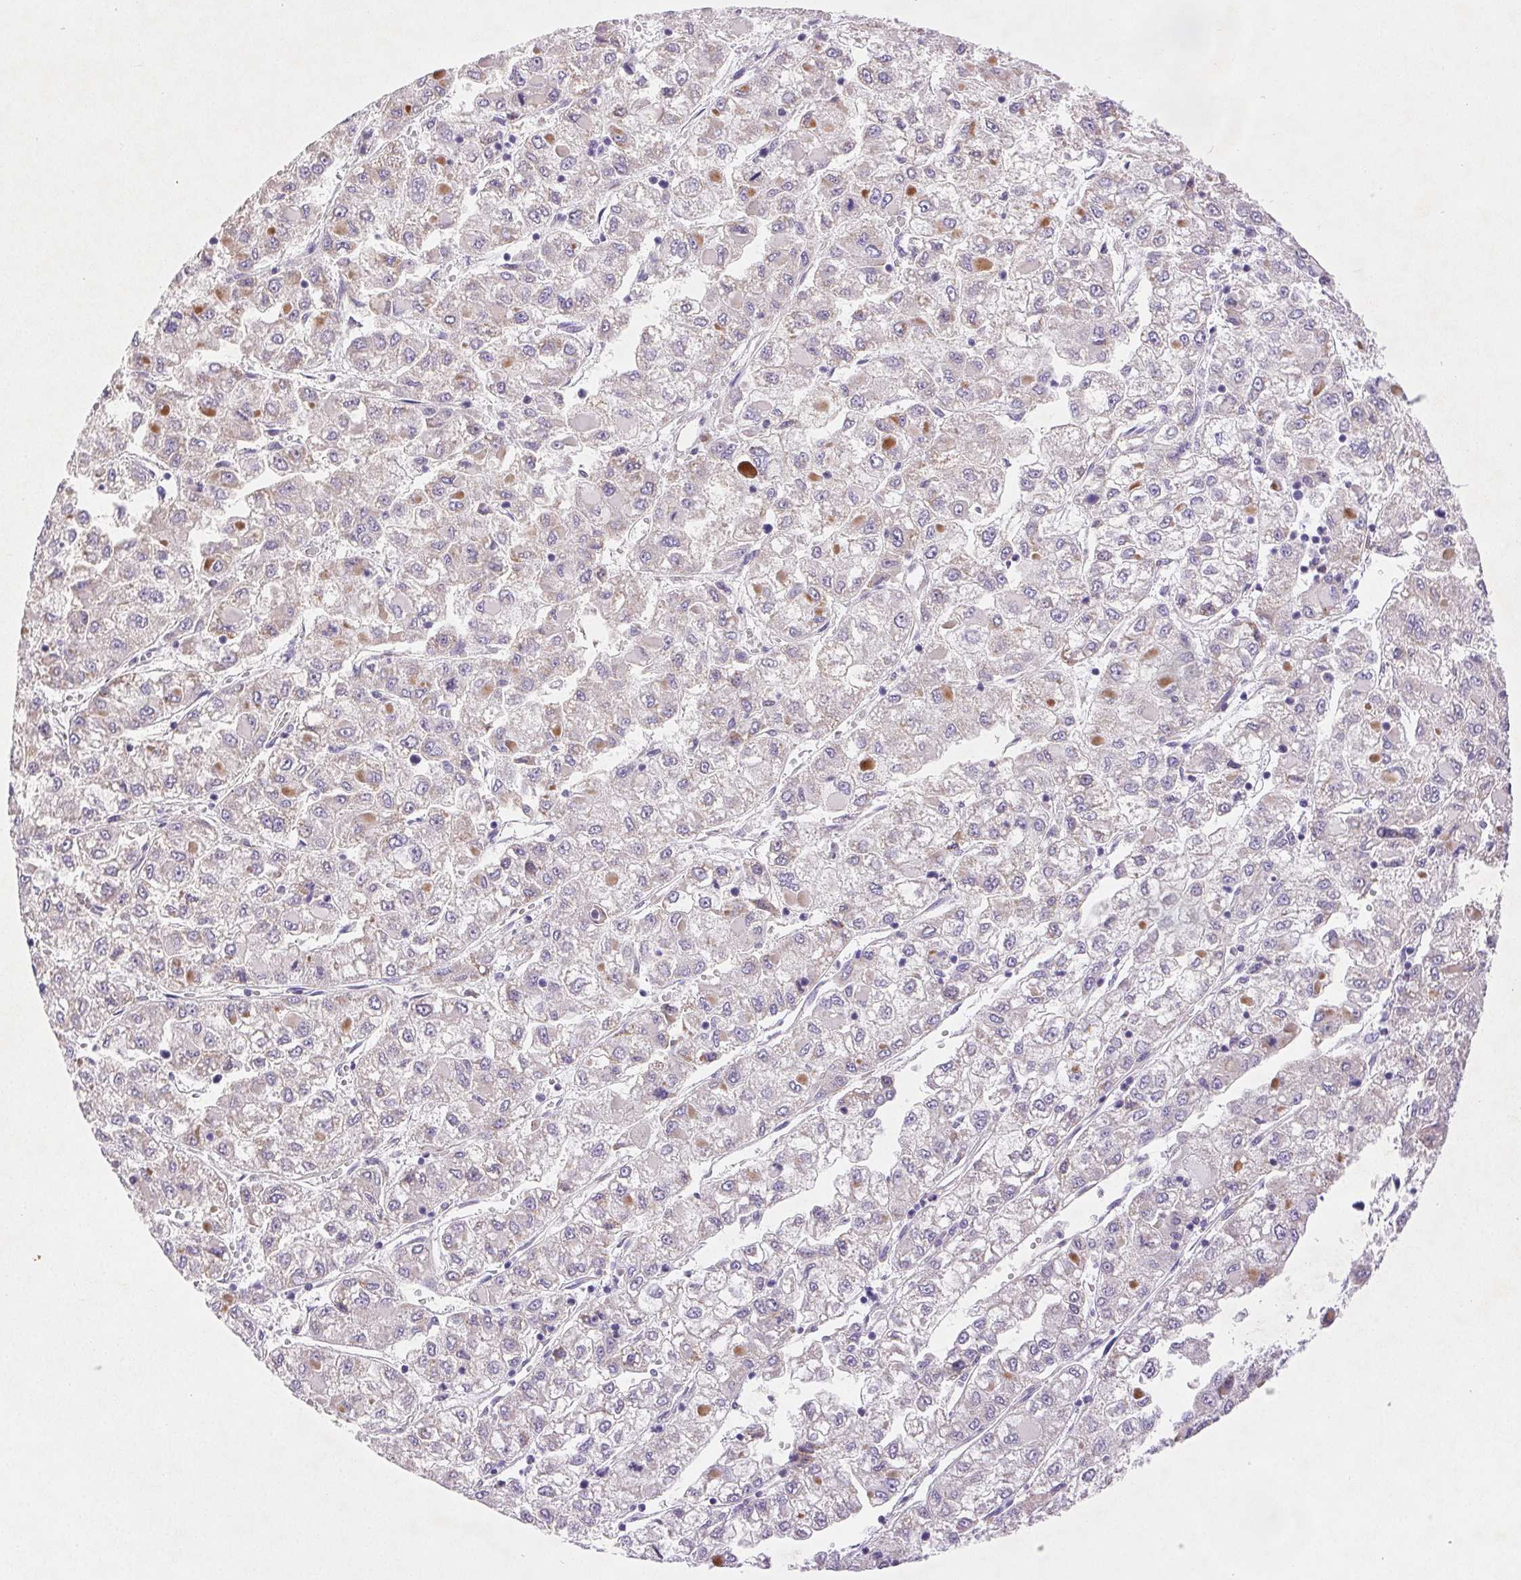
{"staining": {"intensity": "moderate", "quantity": "<25%", "location": "cytoplasmic/membranous"}, "tissue": "liver cancer", "cell_type": "Tumor cells", "image_type": "cancer", "snomed": [{"axis": "morphology", "description": "Carcinoma, Hepatocellular, NOS"}, {"axis": "topography", "description": "Liver"}], "caption": "Moderate cytoplasmic/membranous positivity is present in approximately <25% of tumor cells in liver cancer (hepatocellular carcinoma).", "gene": "ARHGAP11B", "patient": {"sex": "male", "age": 40}}